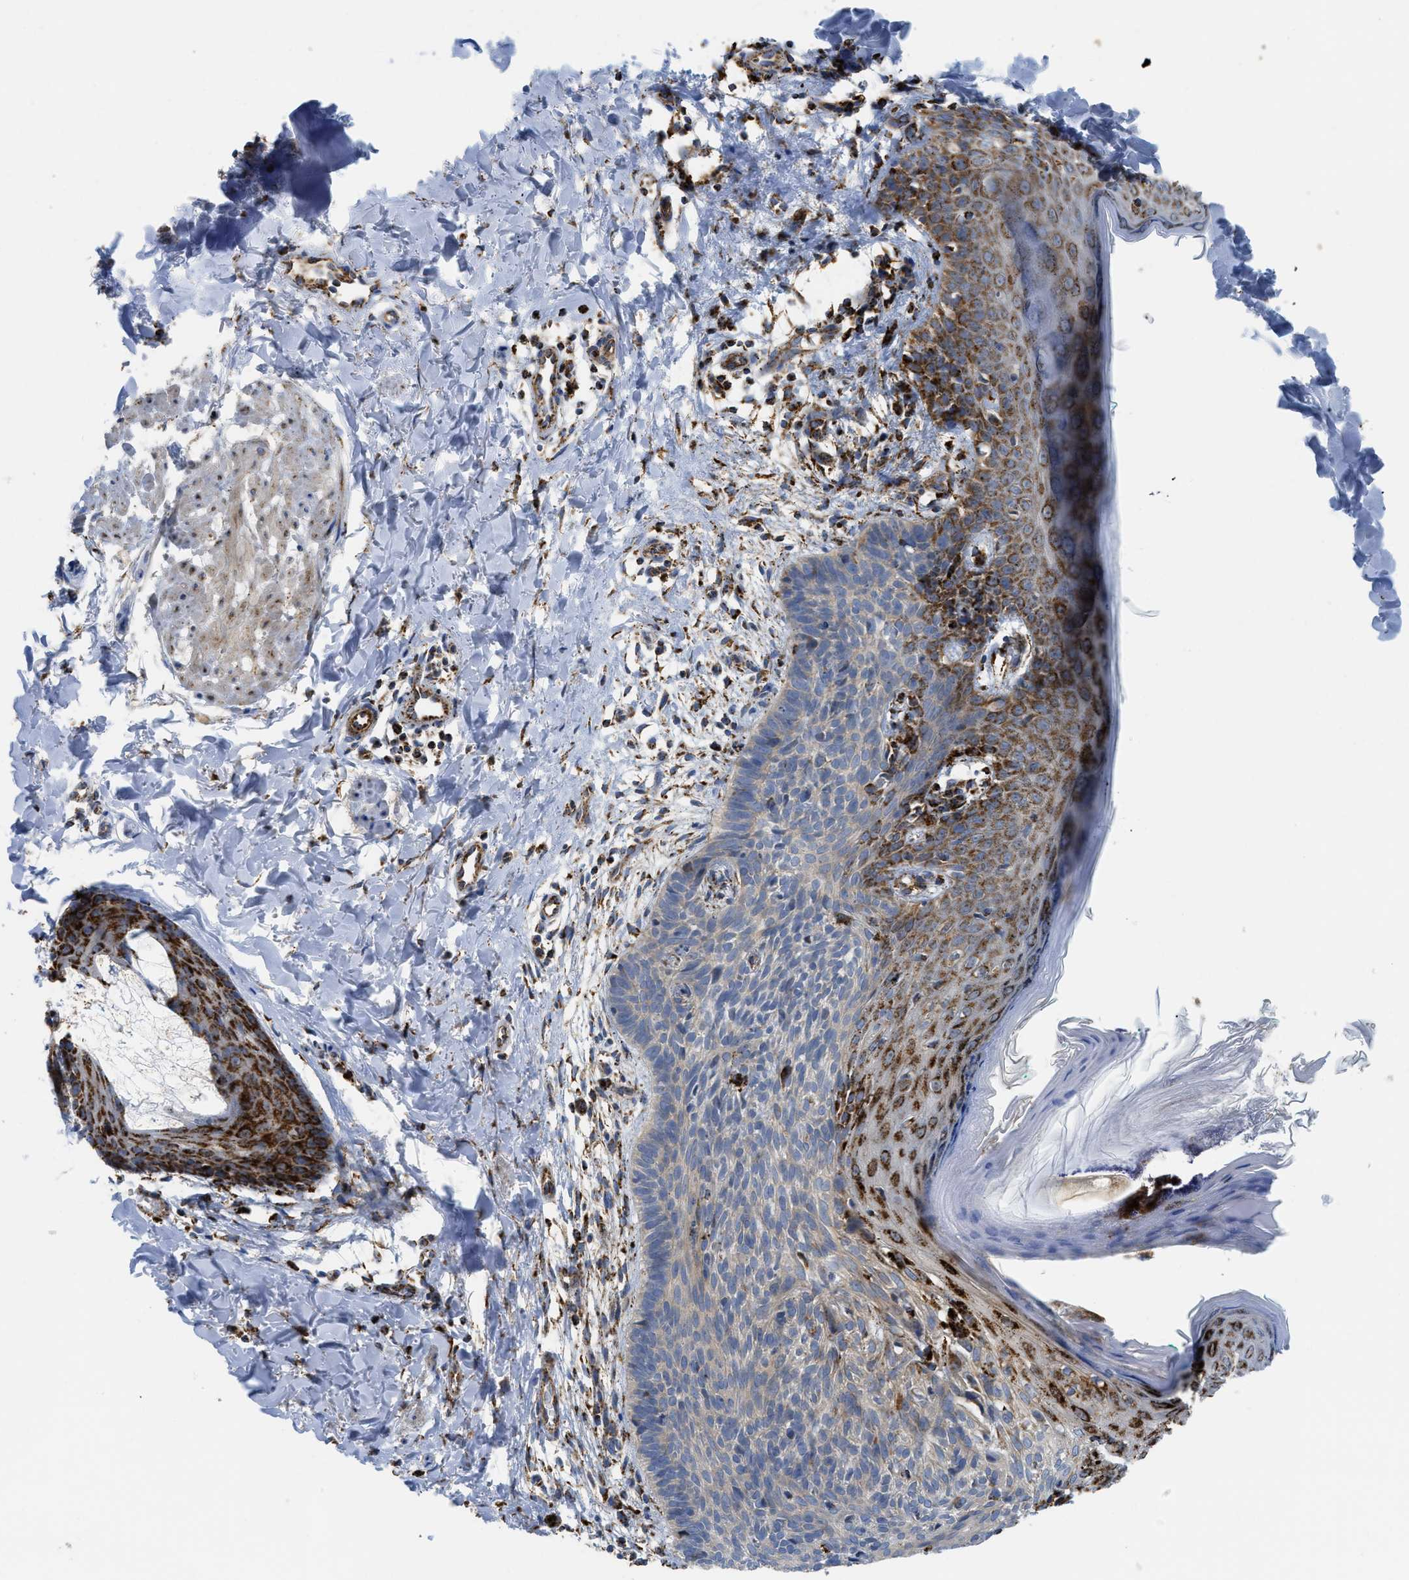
{"staining": {"intensity": "weak", "quantity": ">75%", "location": "cytoplasmic/membranous"}, "tissue": "skin cancer", "cell_type": "Tumor cells", "image_type": "cancer", "snomed": [{"axis": "morphology", "description": "Basal cell carcinoma"}, {"axis": "topography", "description": "Skin"}], "caption": "This photomicrograph exhibits immunohistochemistry staining of human skin cancer, with low weak cytoplasmic/membranous staining in approximately >75% of tumor cells.", "gene": "SQOR", "patient": {"sex": "male", "age": 60}}